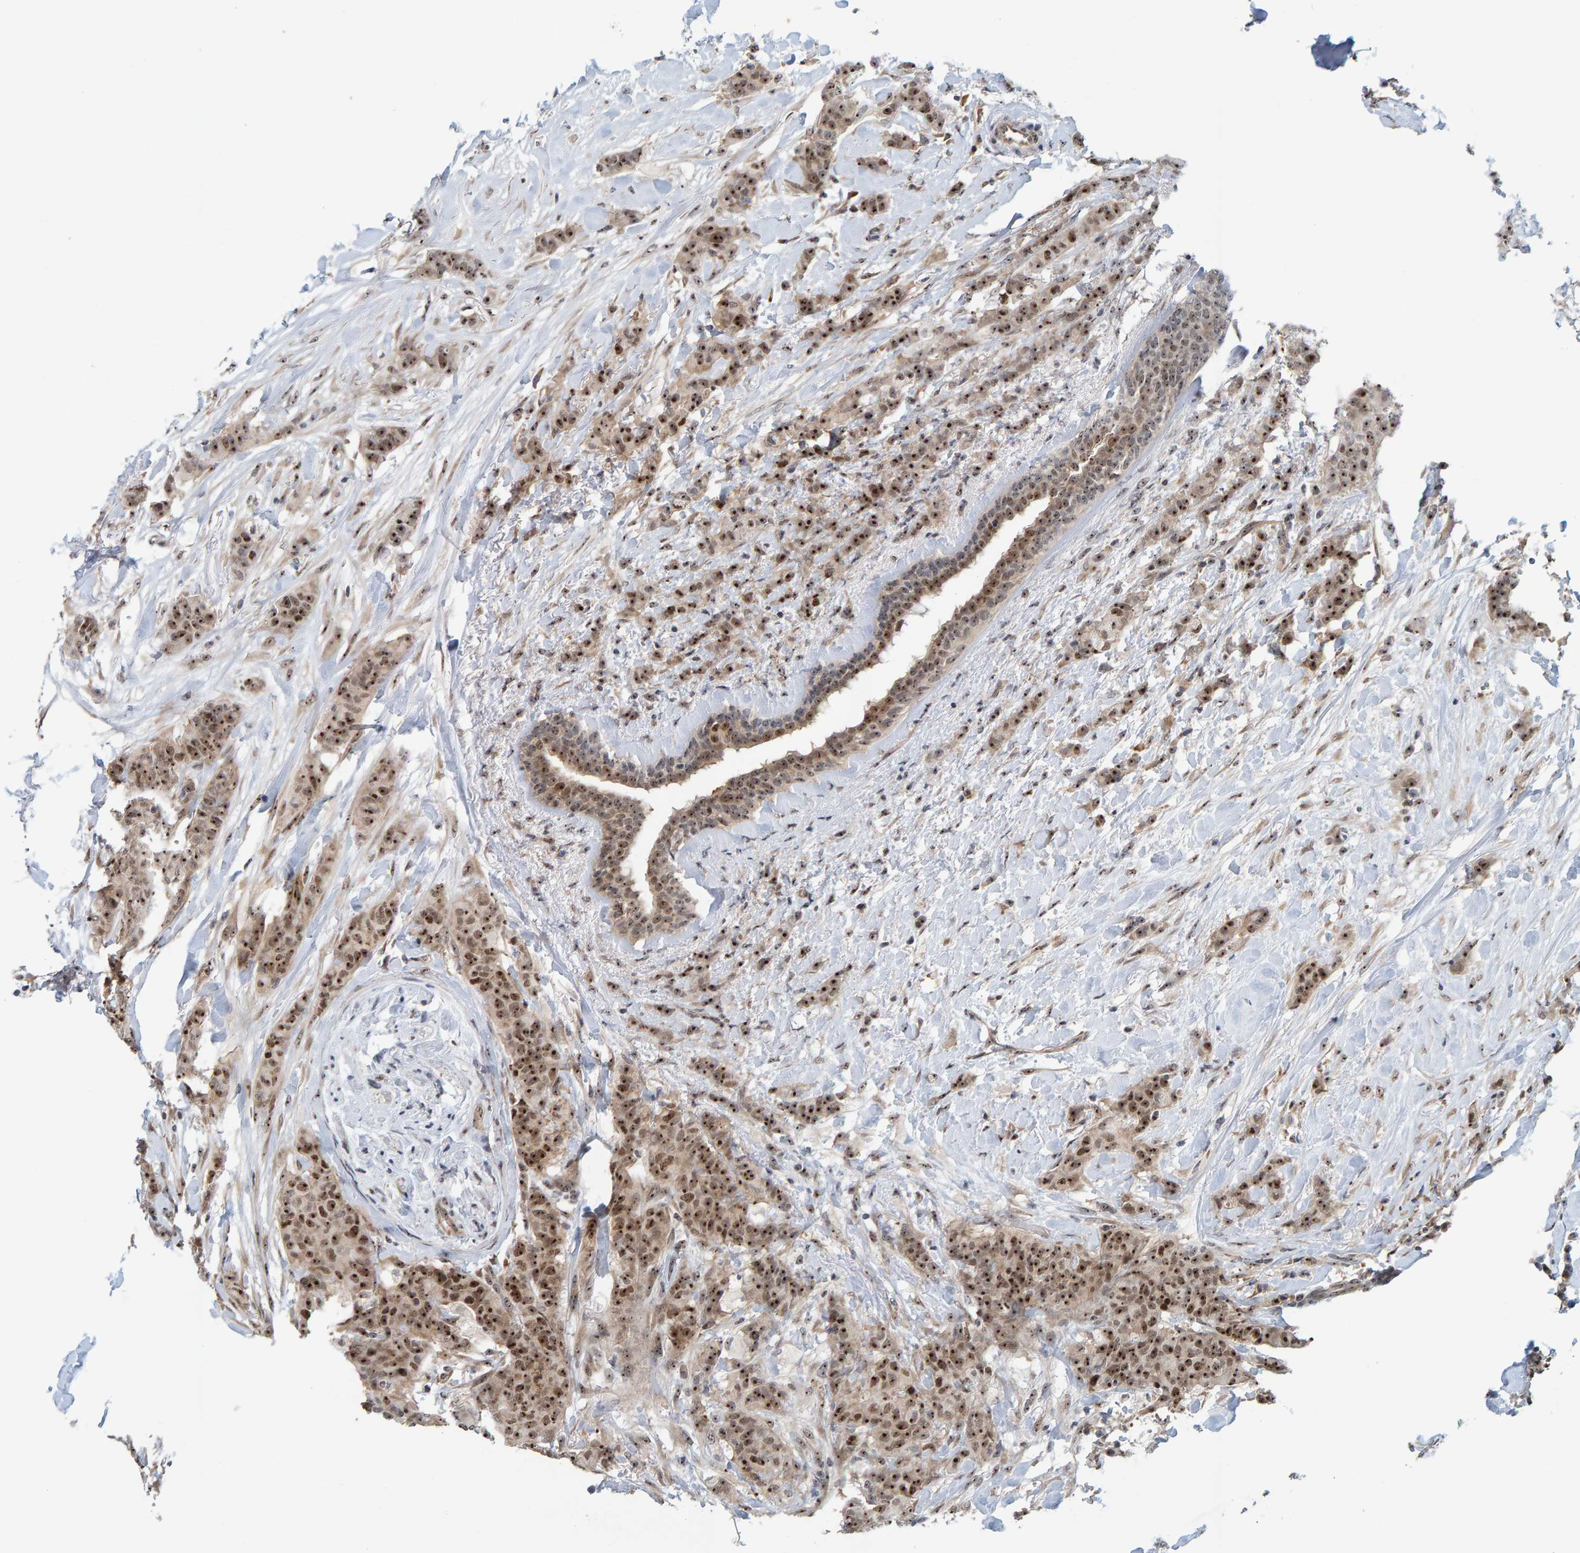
{"staining": {"intensity": "moderate", "quantity": ">75%", "location": "nuclear"}, "tissue": "breast cancer", "cell_type": "Tumor cells", "image_type": "cancer", "snomed": [{"axis": "morphology", "description": "Normal tissue, NOS"}, {"axis": "morphology", "description": "Duct carcinoma"}, {"axis": "topography", "description": "Breast"}], "caption": "A high-resolution image shows immunohistochemistry staining of breast infiltrating ductal carcinoma, which reveals moderate nuclear staining in about >75% of tumor cells. The staining was performed using DAB (3,3'-diaminobenzidine), with brown indicating positive protein expression. Nuclei are stained blue with hematoxylin.", "gene": "POLR1E", "patient": {"sex": "female", "age": 40}}